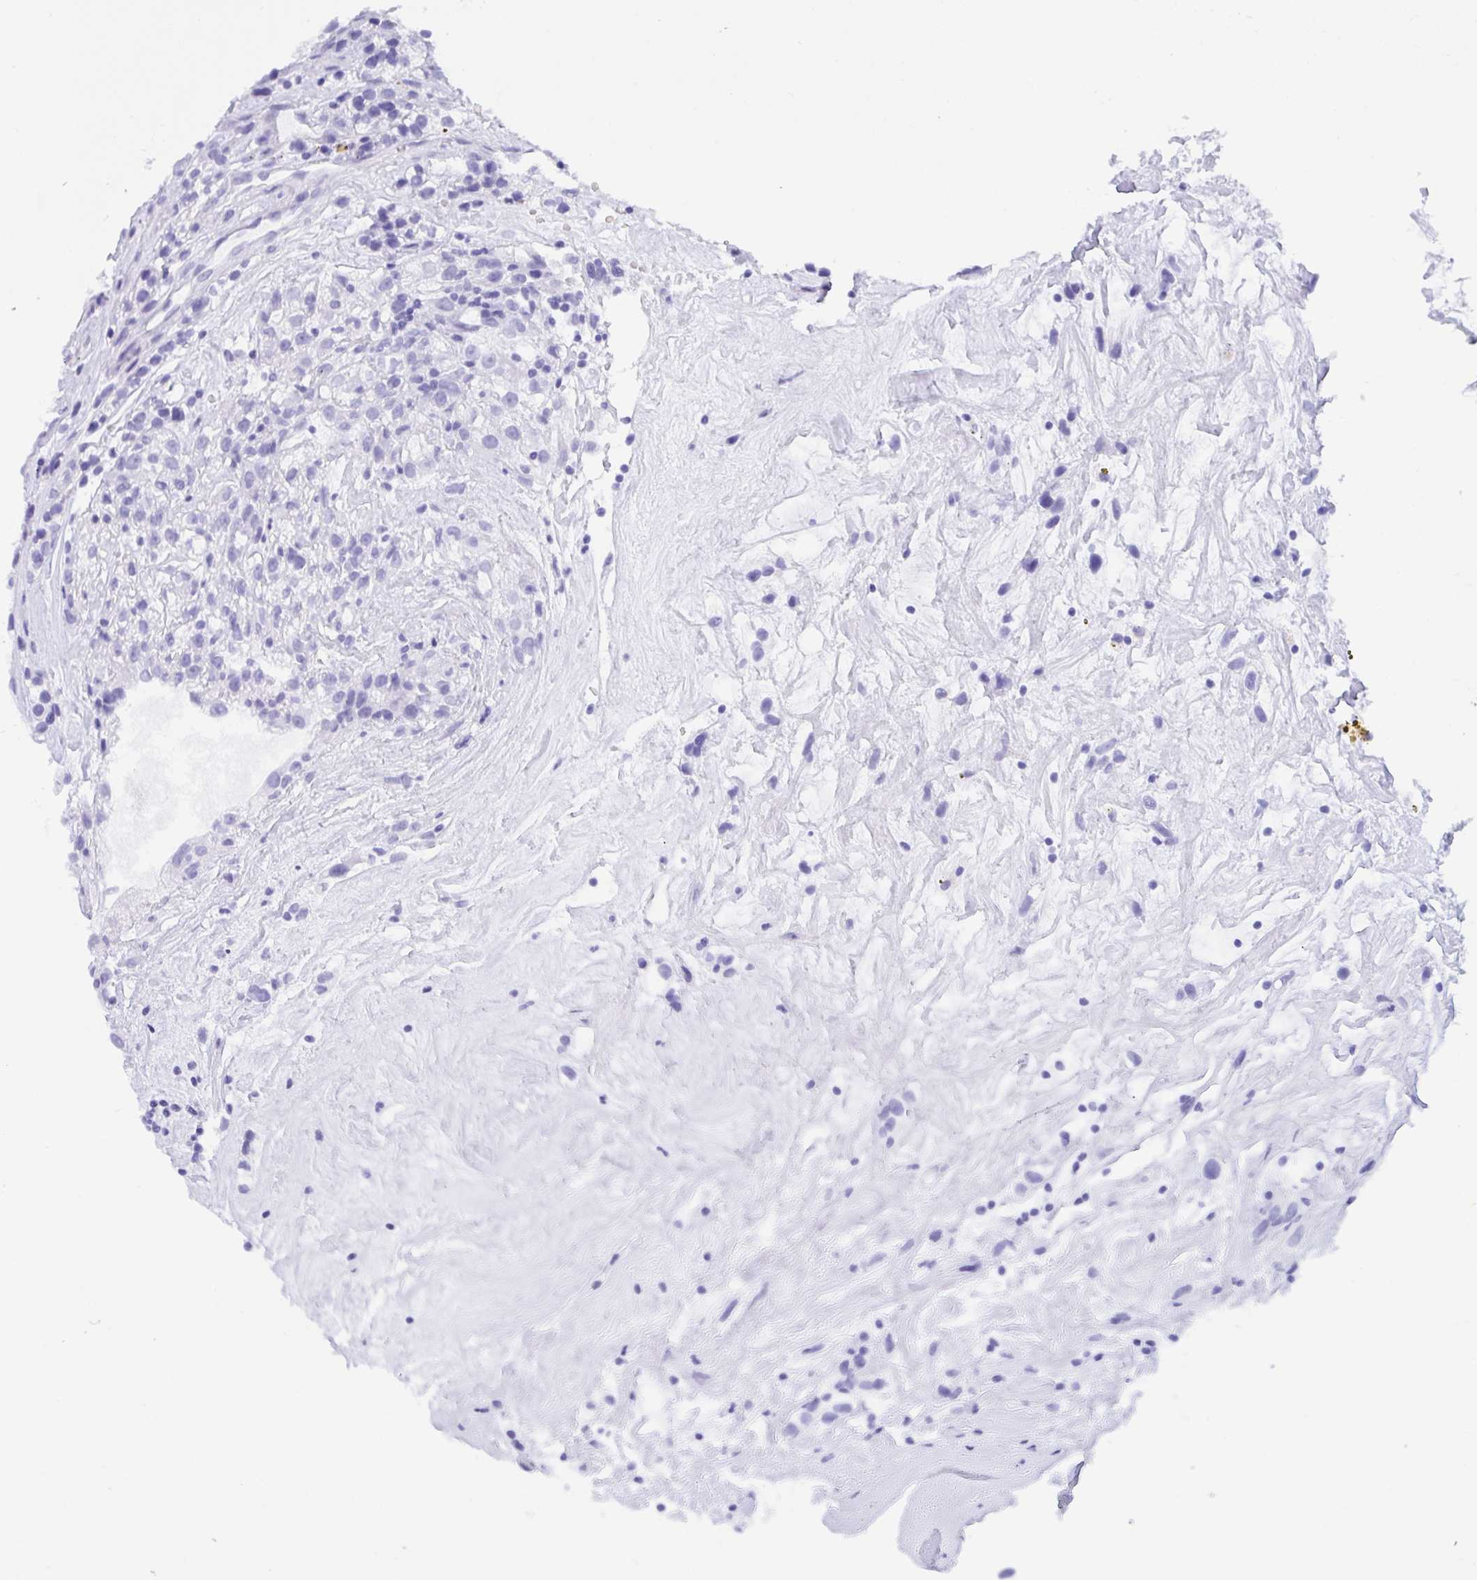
{"staining": {"intensity": "negative", "quantity": "none", "location": "none"}, "tissue": "renal cancer", "cell_type": "Tumor cells", "image_type": "cancer", "snomed": [{"axis": "morphology", "description": "Adenocarcinoma, NOS"}, {"axis": "topography", "description": "Kidney"}], "caption": "Immunohistochemistry histopathology image of human adenocarcinoma (renal) stained for a protein (brown), which exhibits no positivity in tumor cells.", "gene": "ANK1", "patient": {"sex": "female", "age": 57}}